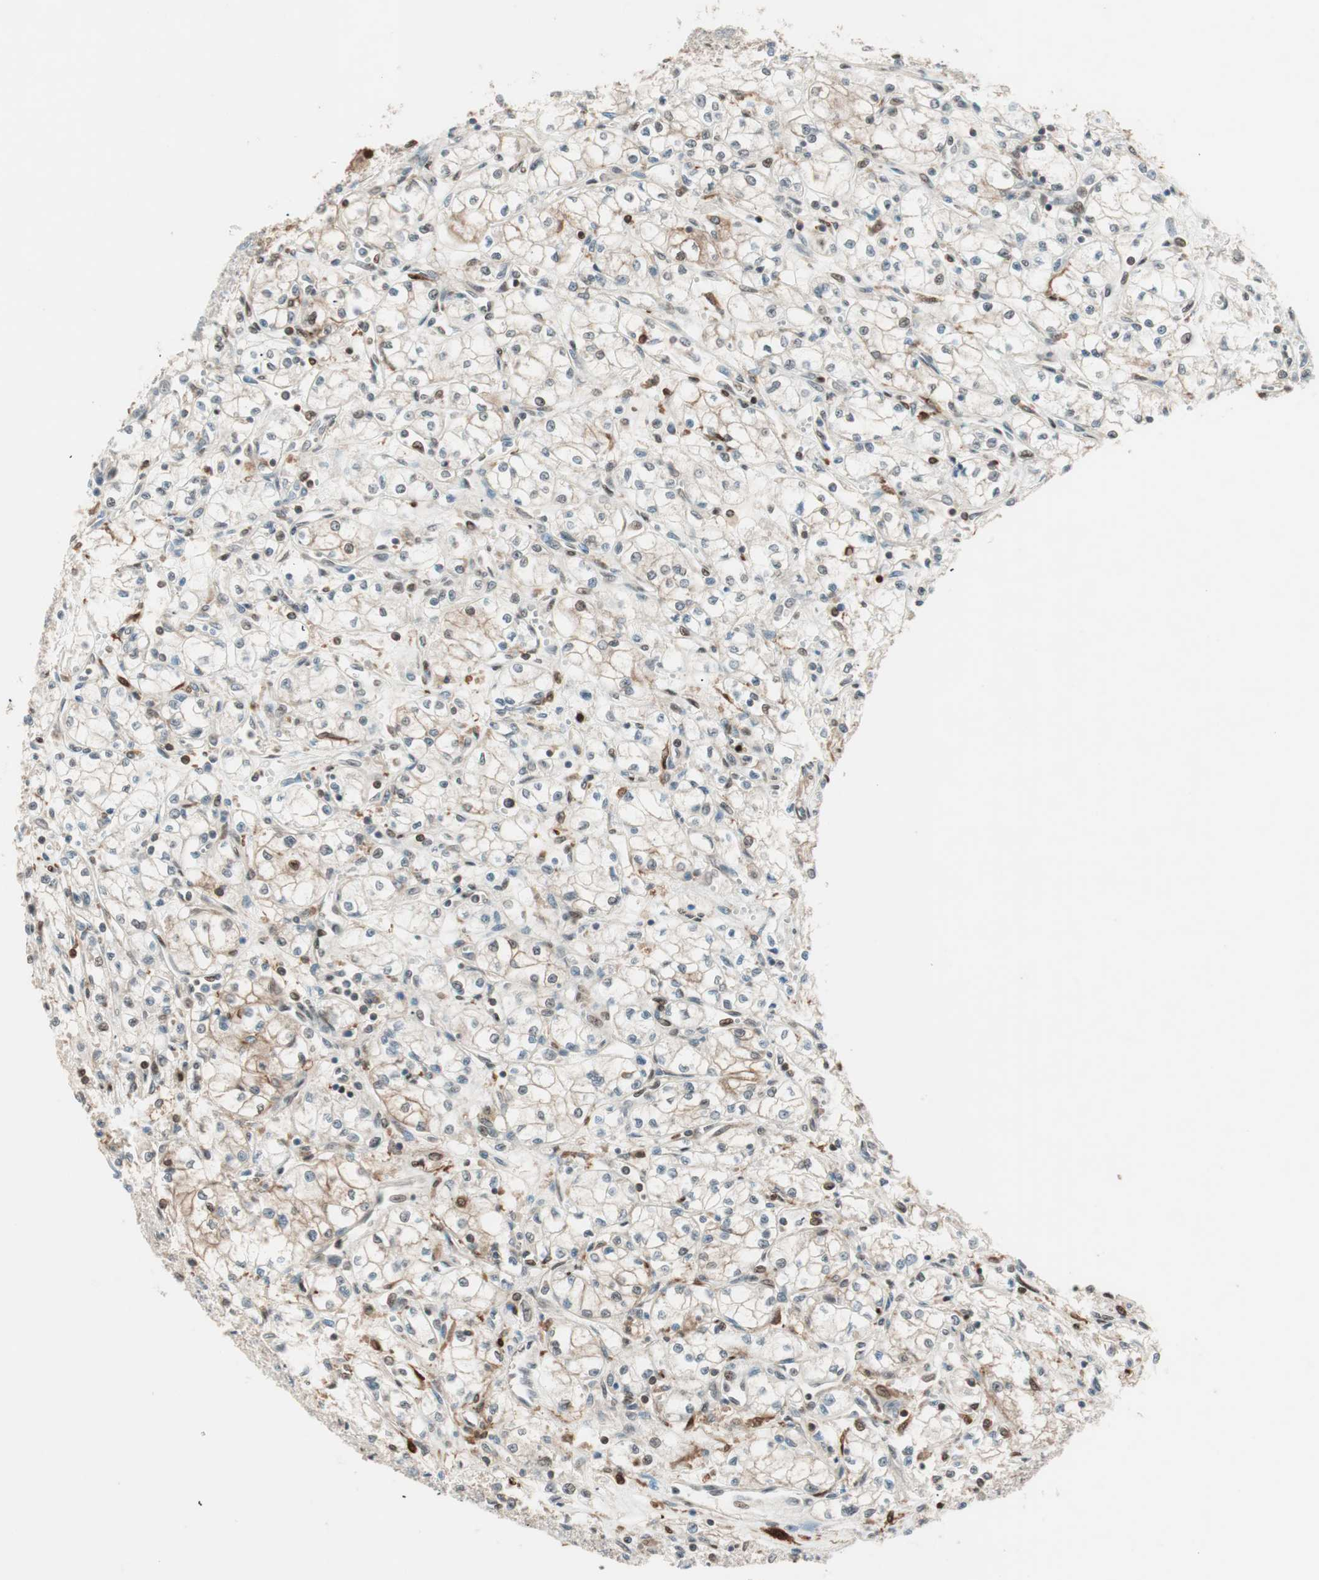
{"staining": {"intensity": "moderate", "quantity": "<25%", "location": "cytoplasmic/membranous,nuclear"}, "tissue": "renal cancer", "cell_type": "Tumor cells", "image_type": "cancer", "snomed": [{"axis": "morphology", "description": "Normal tissue, NOS"}, {"axis": "morphology", "description": "Adenocarcinoma, NOS"}, {"axis": "topography", "description": "Kidney"}], "caption": "The immunohistochemical stain shows moderate cytoplasmic/membranous and nuclear staining in tumor cells of renal cancer (adenocarcinoma) tissue.", "gene": "BIN1", "patient": {"sex": "male", "age": 59}}